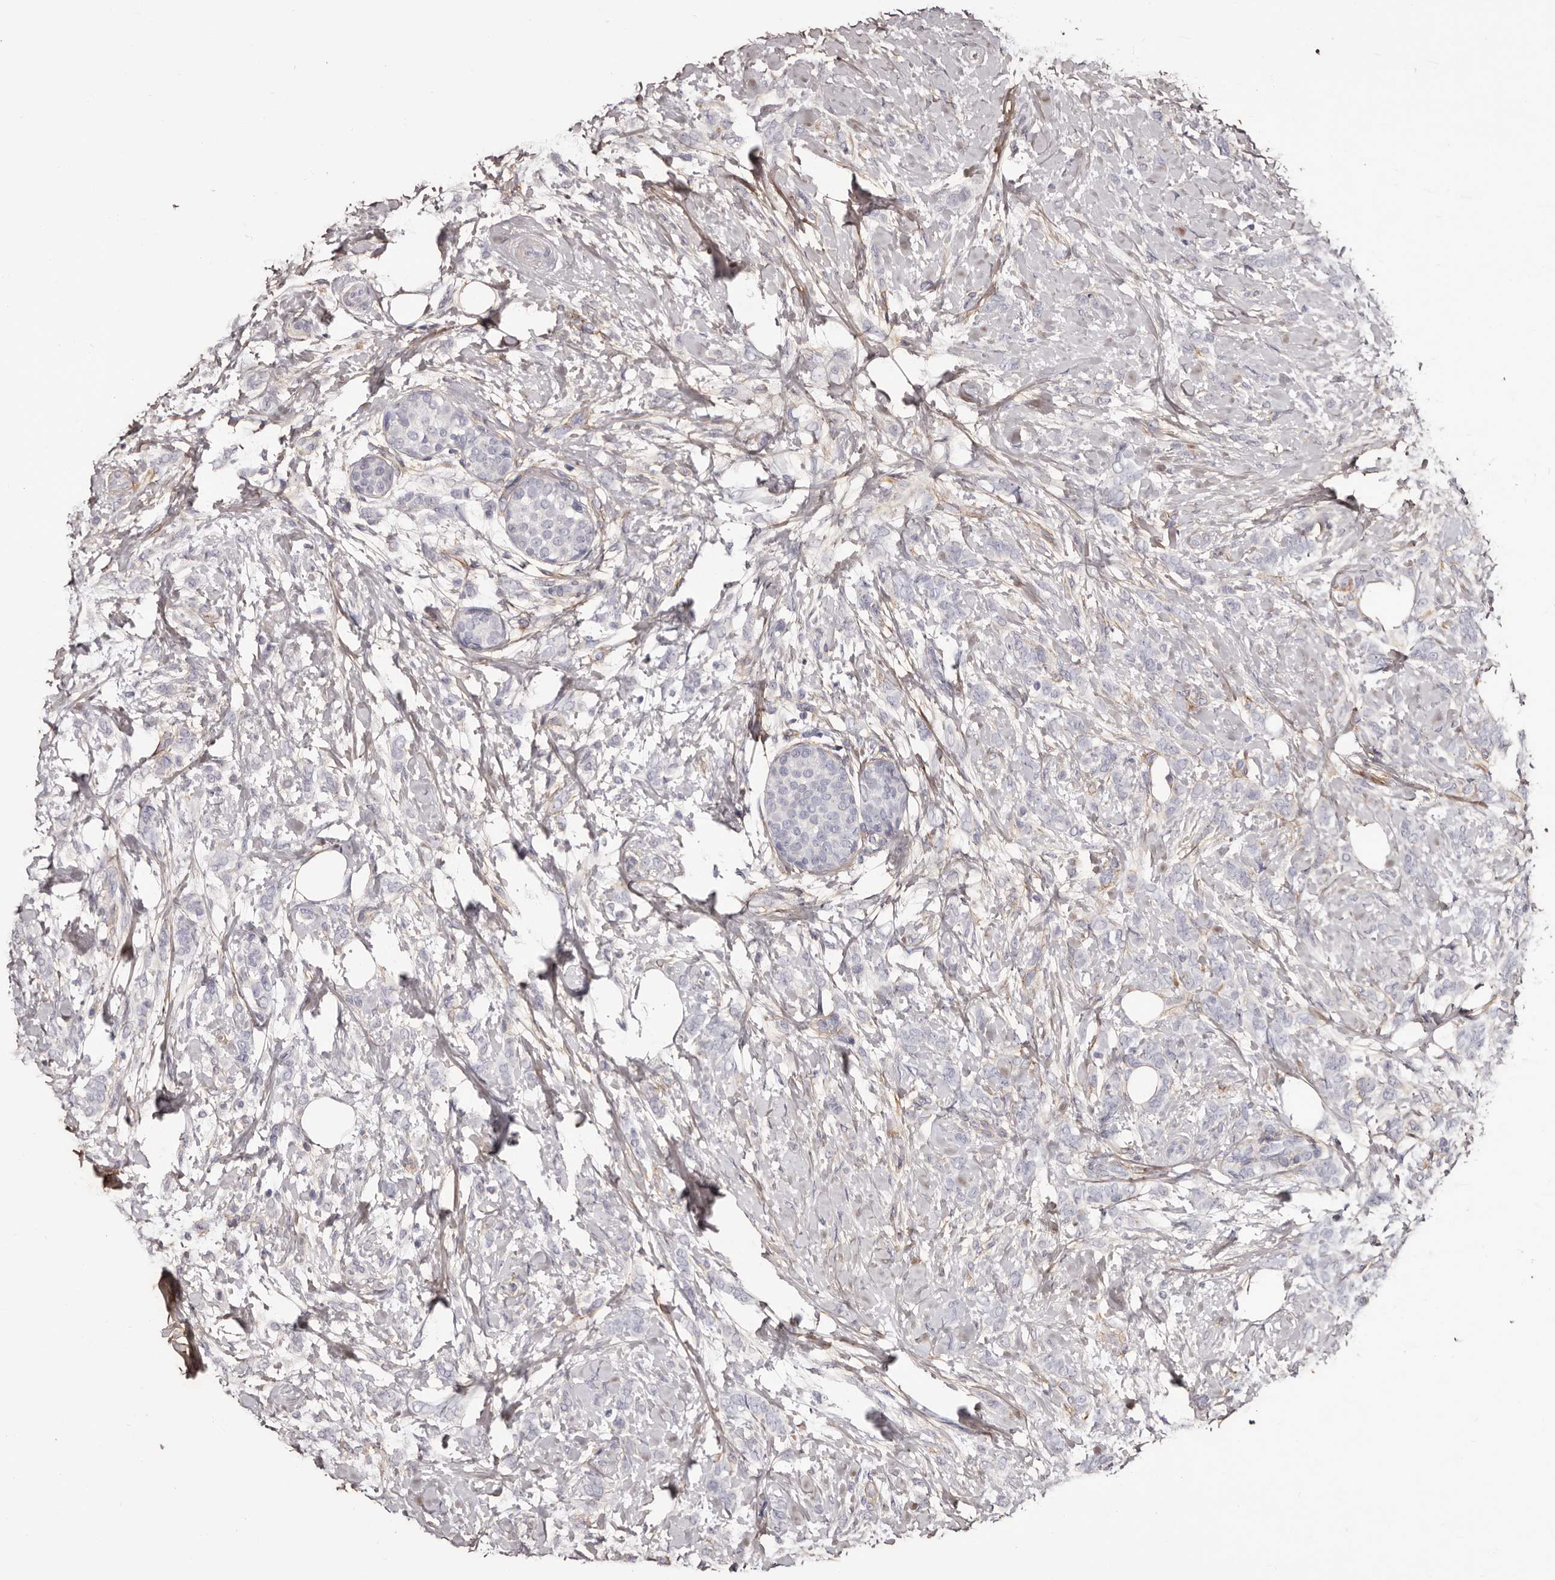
{"staining": {"intensity": "negative", "quantity": "none", "location": "none"}, "tissue": "breast cancer", "cell_type": "Tumor cells", "image_type": "cancer", "snomed": [{"axis": "morphology", "description": "Lobular carcinoma, in situ"}, {"axis": "morphology", "description": "Lobular carcinoma"}, {"axis": "topography", "description": "Breast"}], "caption": "Breast cancer (lobular carcinoma) was stained to show a protein in brown. There is no significant staining in tumor cells.", "gene": "COL6A1", "patient": {"sex": "female", "age": 41}}